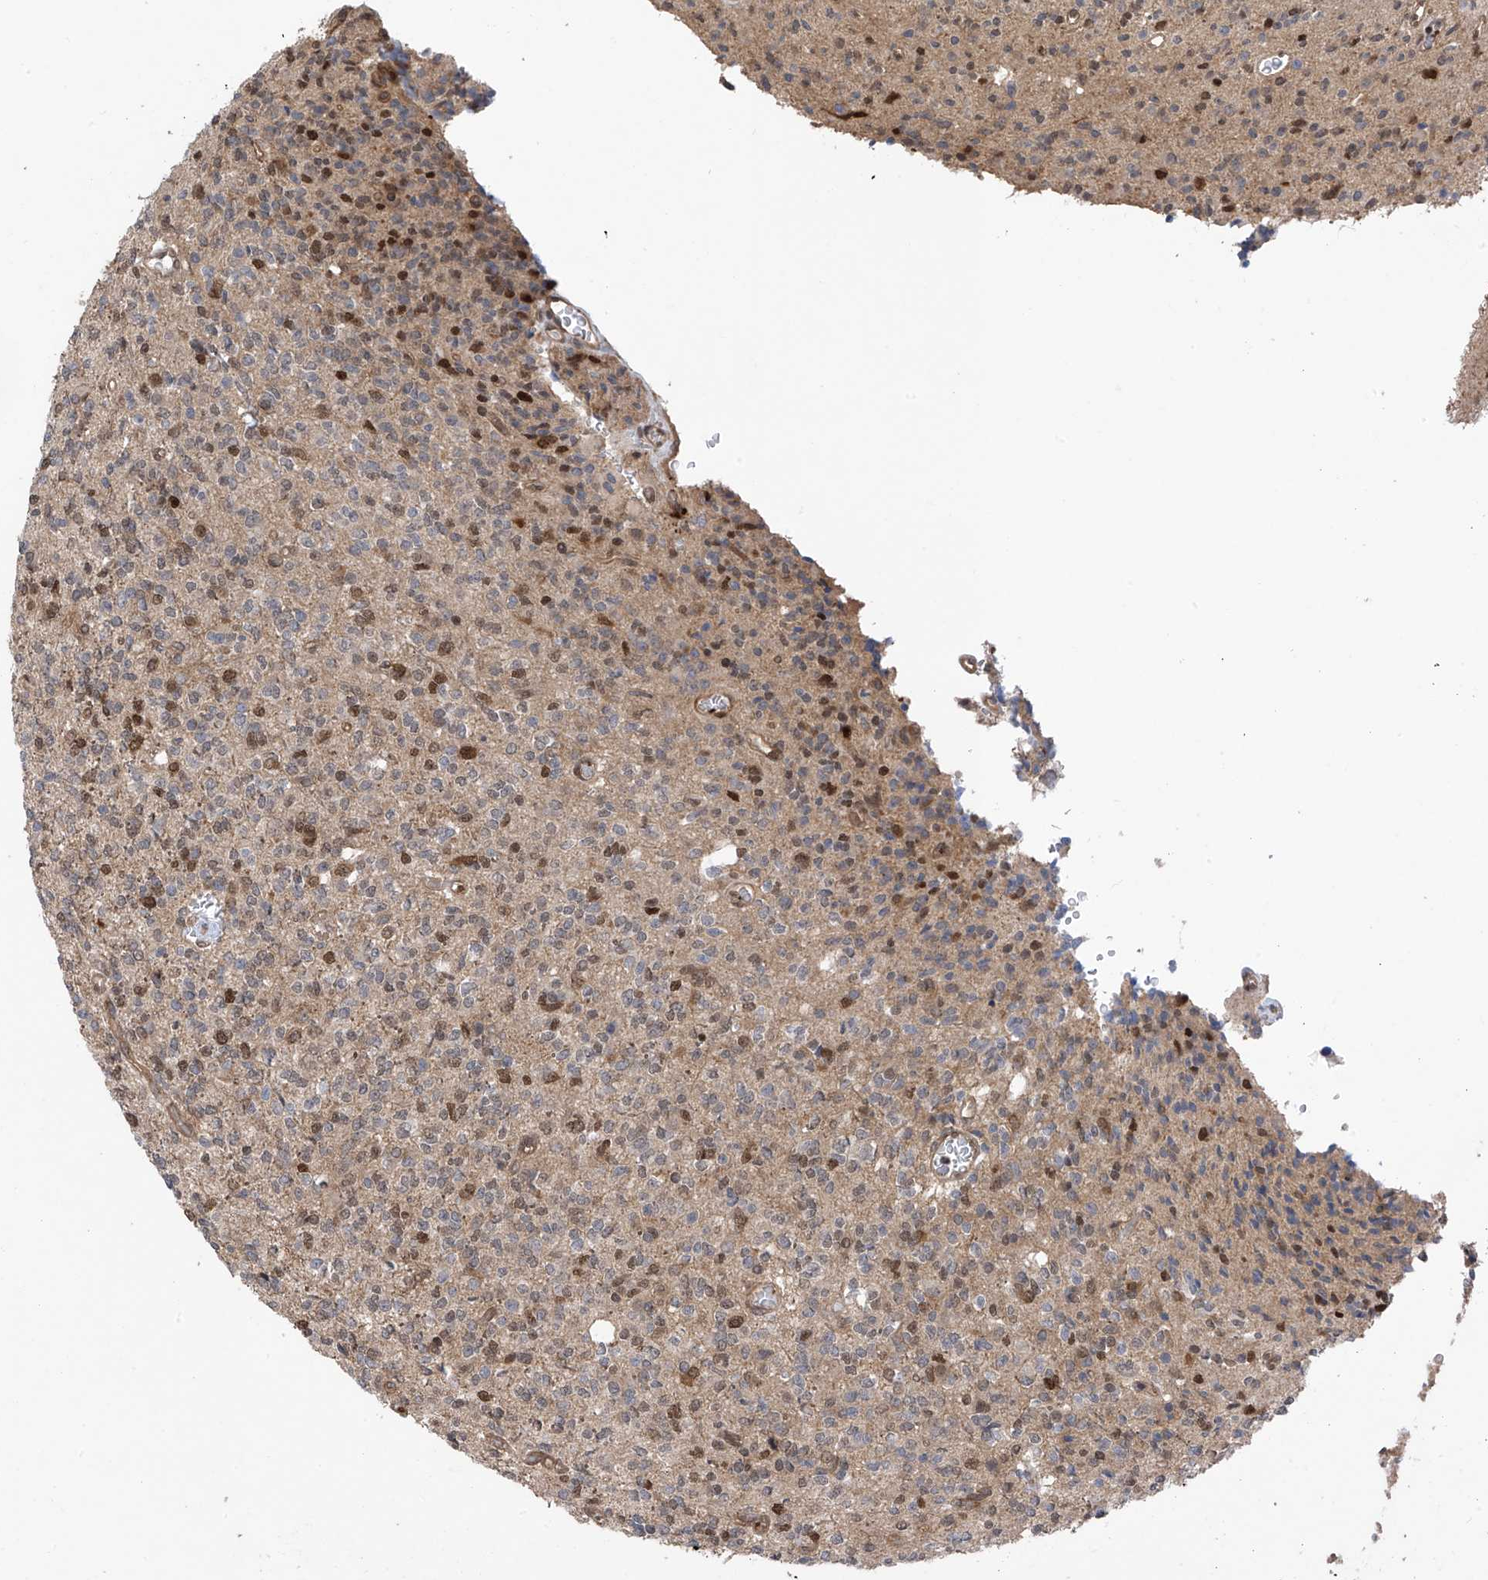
{"staining": {"intensity": "moderate", "quantity": "<25%", "location": "cytoplasmic/membranous,nuclear"}, "tissue": "glioma", "cell_type": "Tumor cells", "image_type": "cancer", "snomed": [{"axis": "morphology", "description": "Glioma, malignant, High grade"}, {"axis": "topography", "description": "Brain"}], "caption": "Immunohistochemical staining of human glioma shows moderate cytoplasmic/membranous and nuclear protein expression in about <25% of tumor cells.", "gene": "DNAJC9", "patient": {"sex": "male", "age": 34}}